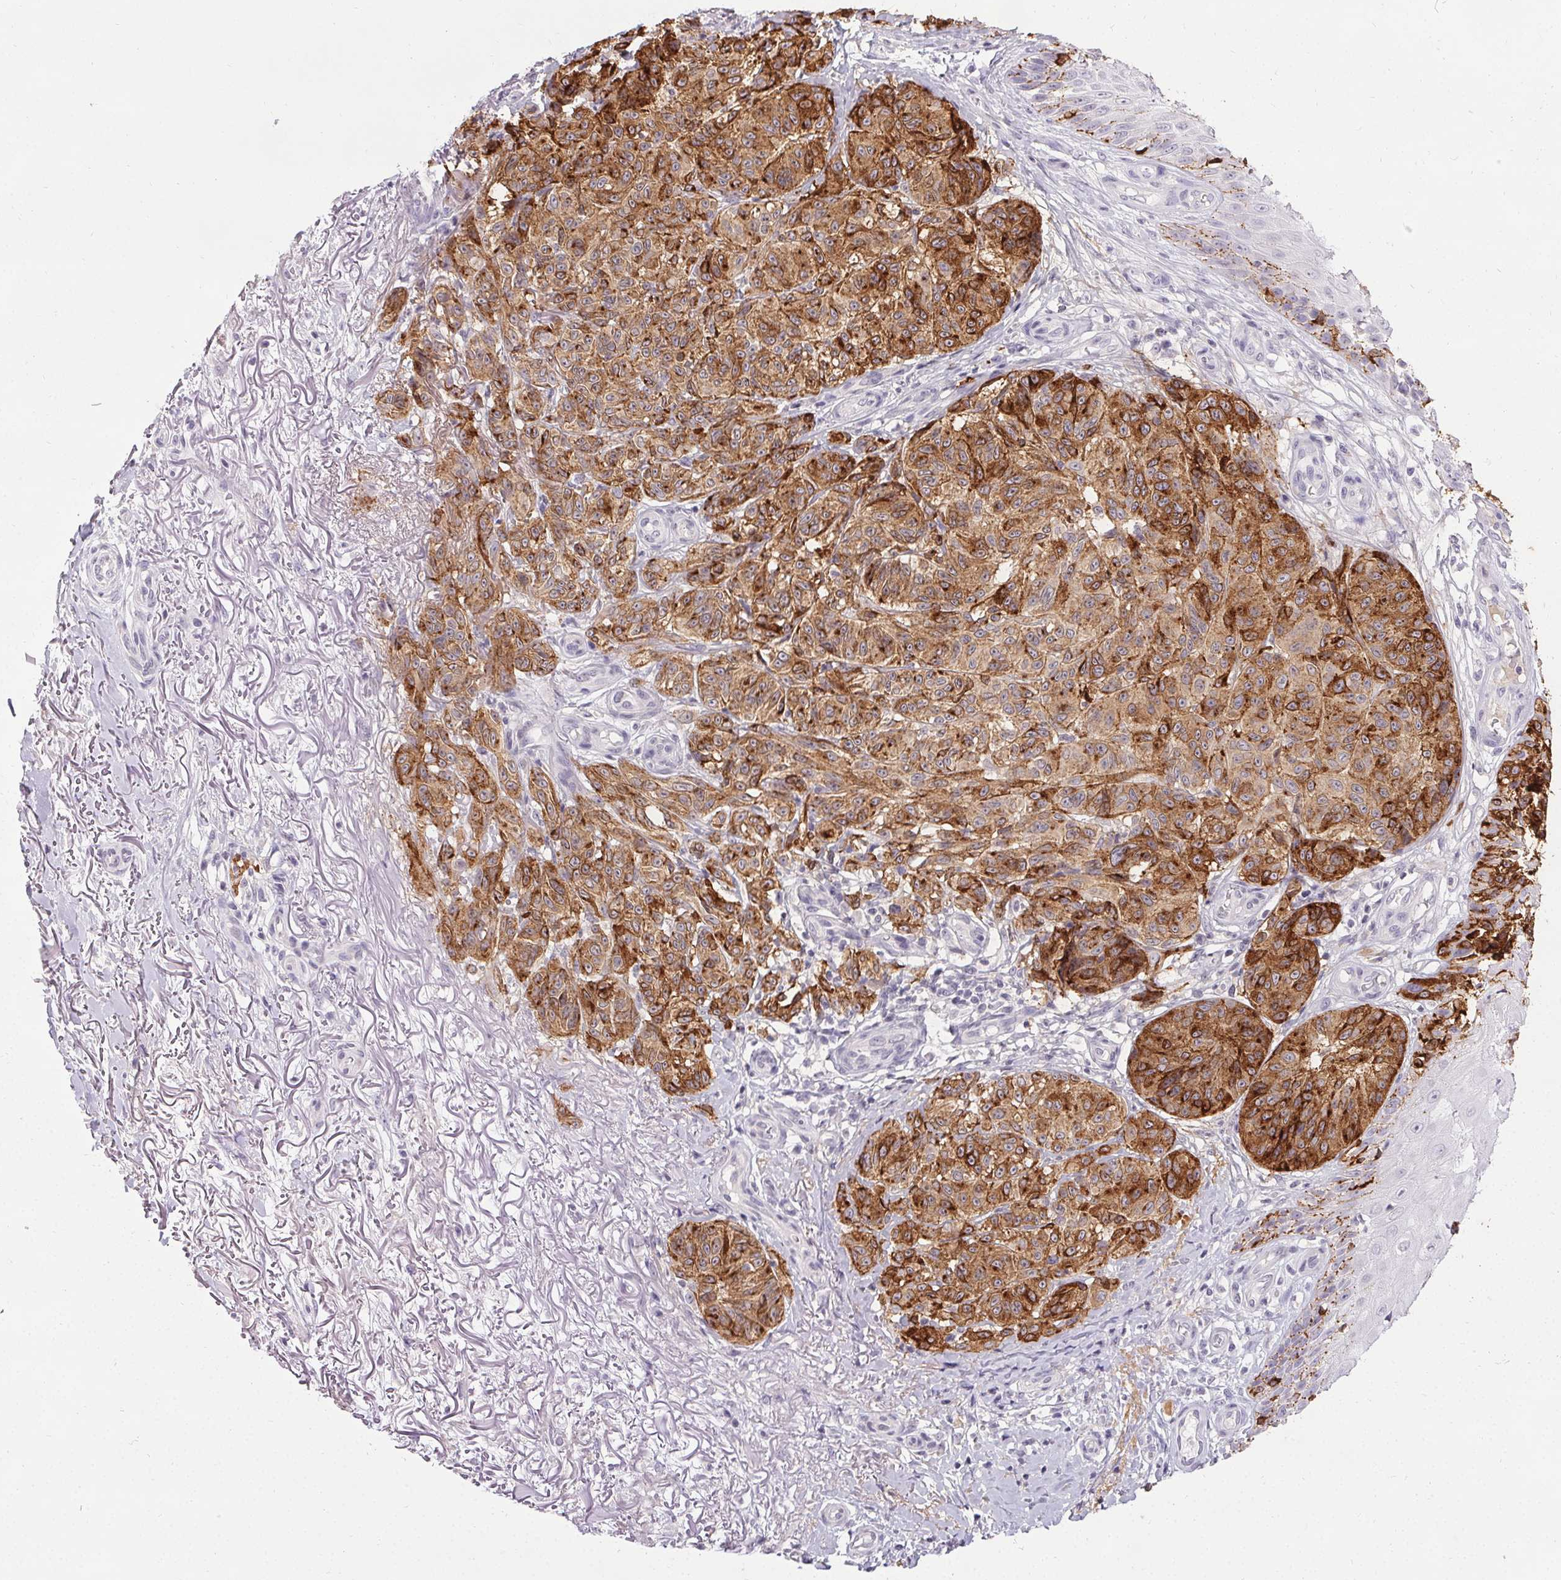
{"staining": {"intensity": "strong", "quantity": ">75%", "location": "cytoplasmic/membranous"}, "tissue": "melanoma", "cell_type": "Tumor cells", "image_type": "cancer", "snomed": [{"axis": "morphology", "description": "Malignant melanoma, NOS"}, {"axis": "topography", "description": "Skin"}], "caption": "Strong cytoplasmic/membranous positivity is present in approximately >75% of tumor cells in melanoma.", "gene": "PMEL", "patient": {"sex": "female", "age": 85}}